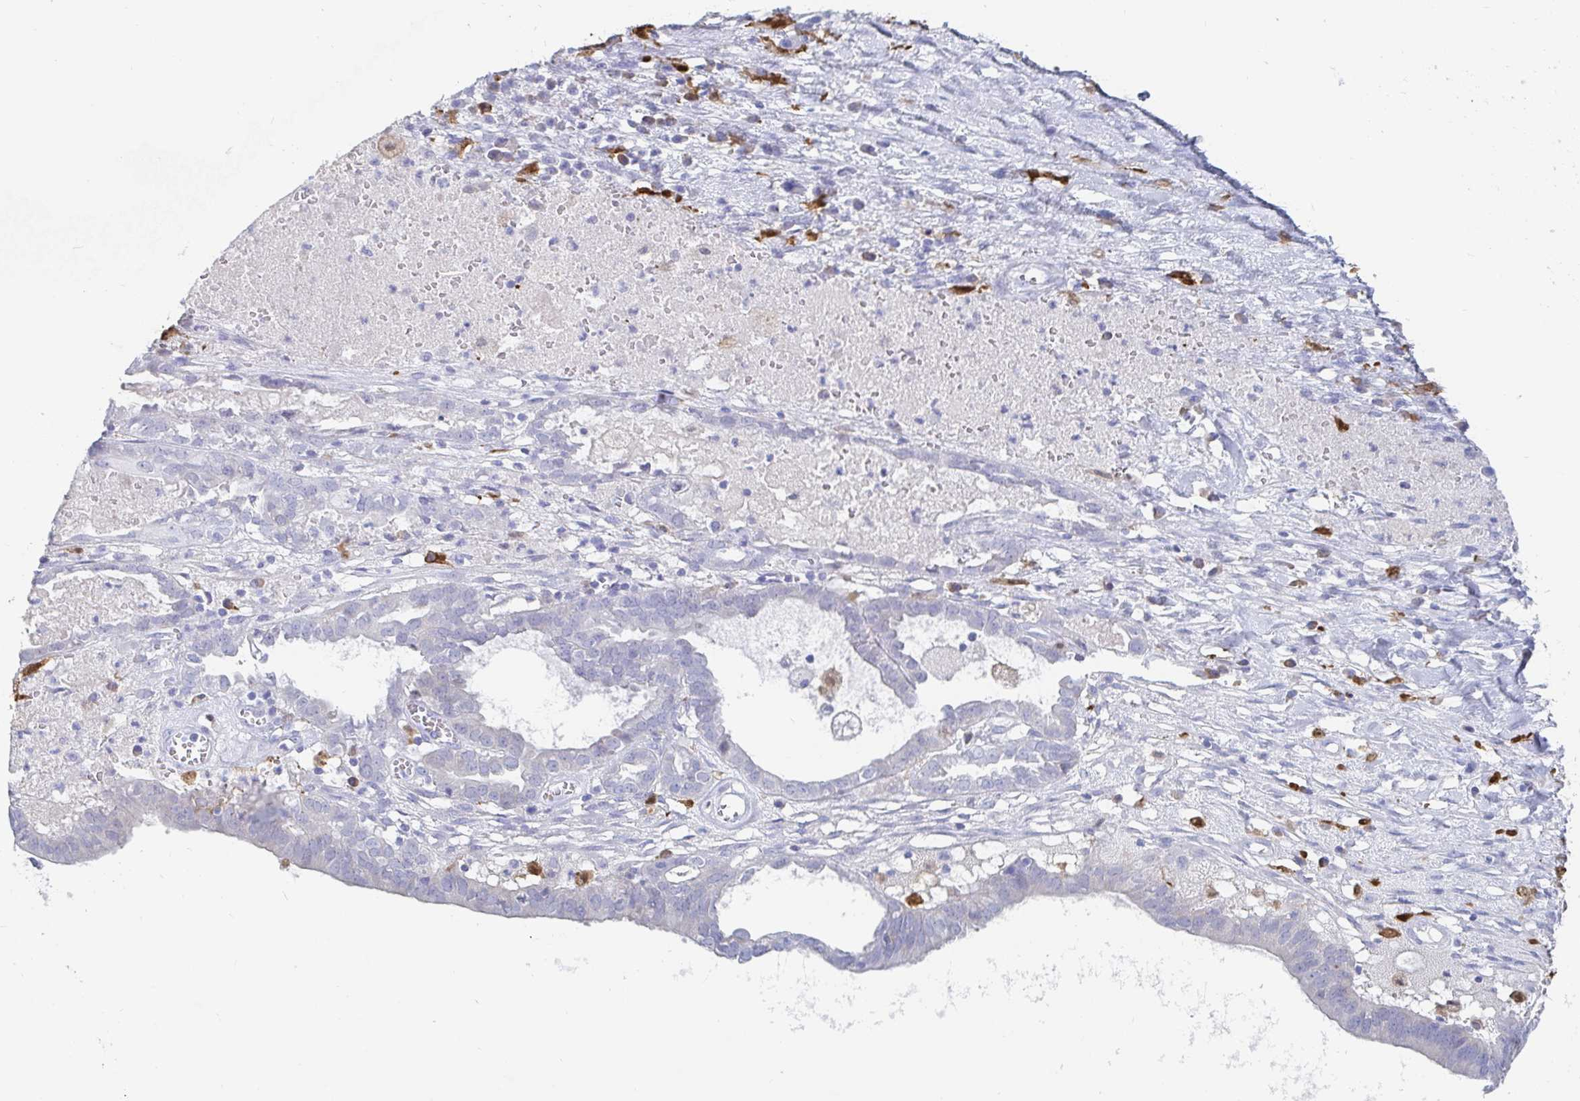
{"staining": {"intensity": "negative", "quantity": "none", "location": "none"}, "tissue": "ovarian cancer", "cell_type": "Tumor cells", "image_type": "cancer", "snomed": [{"axis": "morphology", "description": "Carcinoma, endometroid"}, {"axis": "topography", "description": "Ovary"}], "caption": "The image reveals no significant expression in tumor cells of ovarian cancer.", "gene": "OR2A4", "patient": {"sex": "female", "age": 64}}